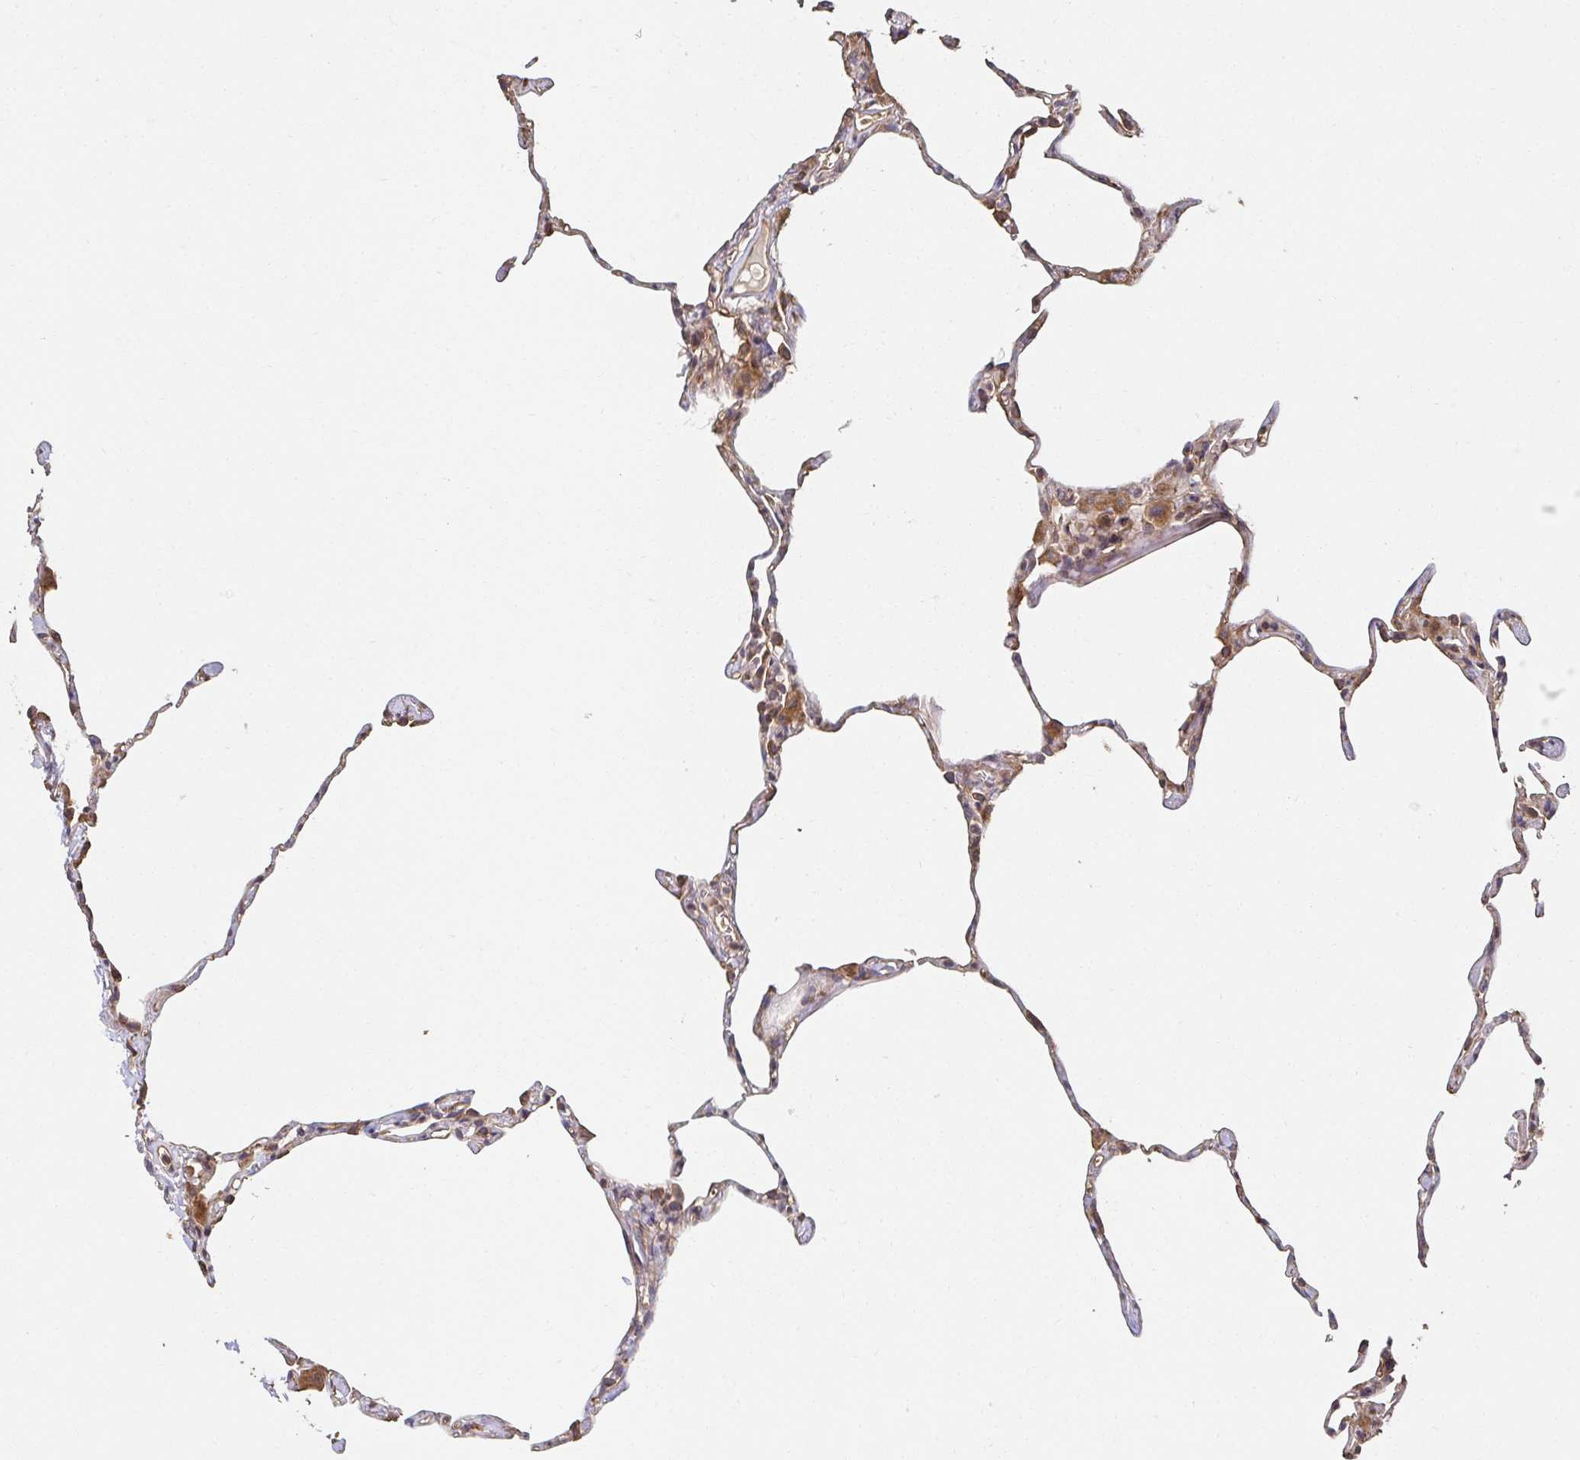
{"staining": {"intensity": "moderate", "quantity": "<25%", "location": "cytoplasmic/membranous"}, "tissue": "lung", "cell_type": "Alveolar cells", "image_type": "normal", "snomed": [{"axis": "morphology", "description": "Normal tissue, NOS"}, {"axis": "topography", "description": "Lung"}], "caption": "Benign lung displays moderate cytoplasmic/membranous staining in approximately <25% of alveolar cells, visualized by immunohistochemistry. The protein is shown in brown color, while the nuclei are stained blue.", "gene": "APBB1", "patient": {"sex": "male", "age": 65}}